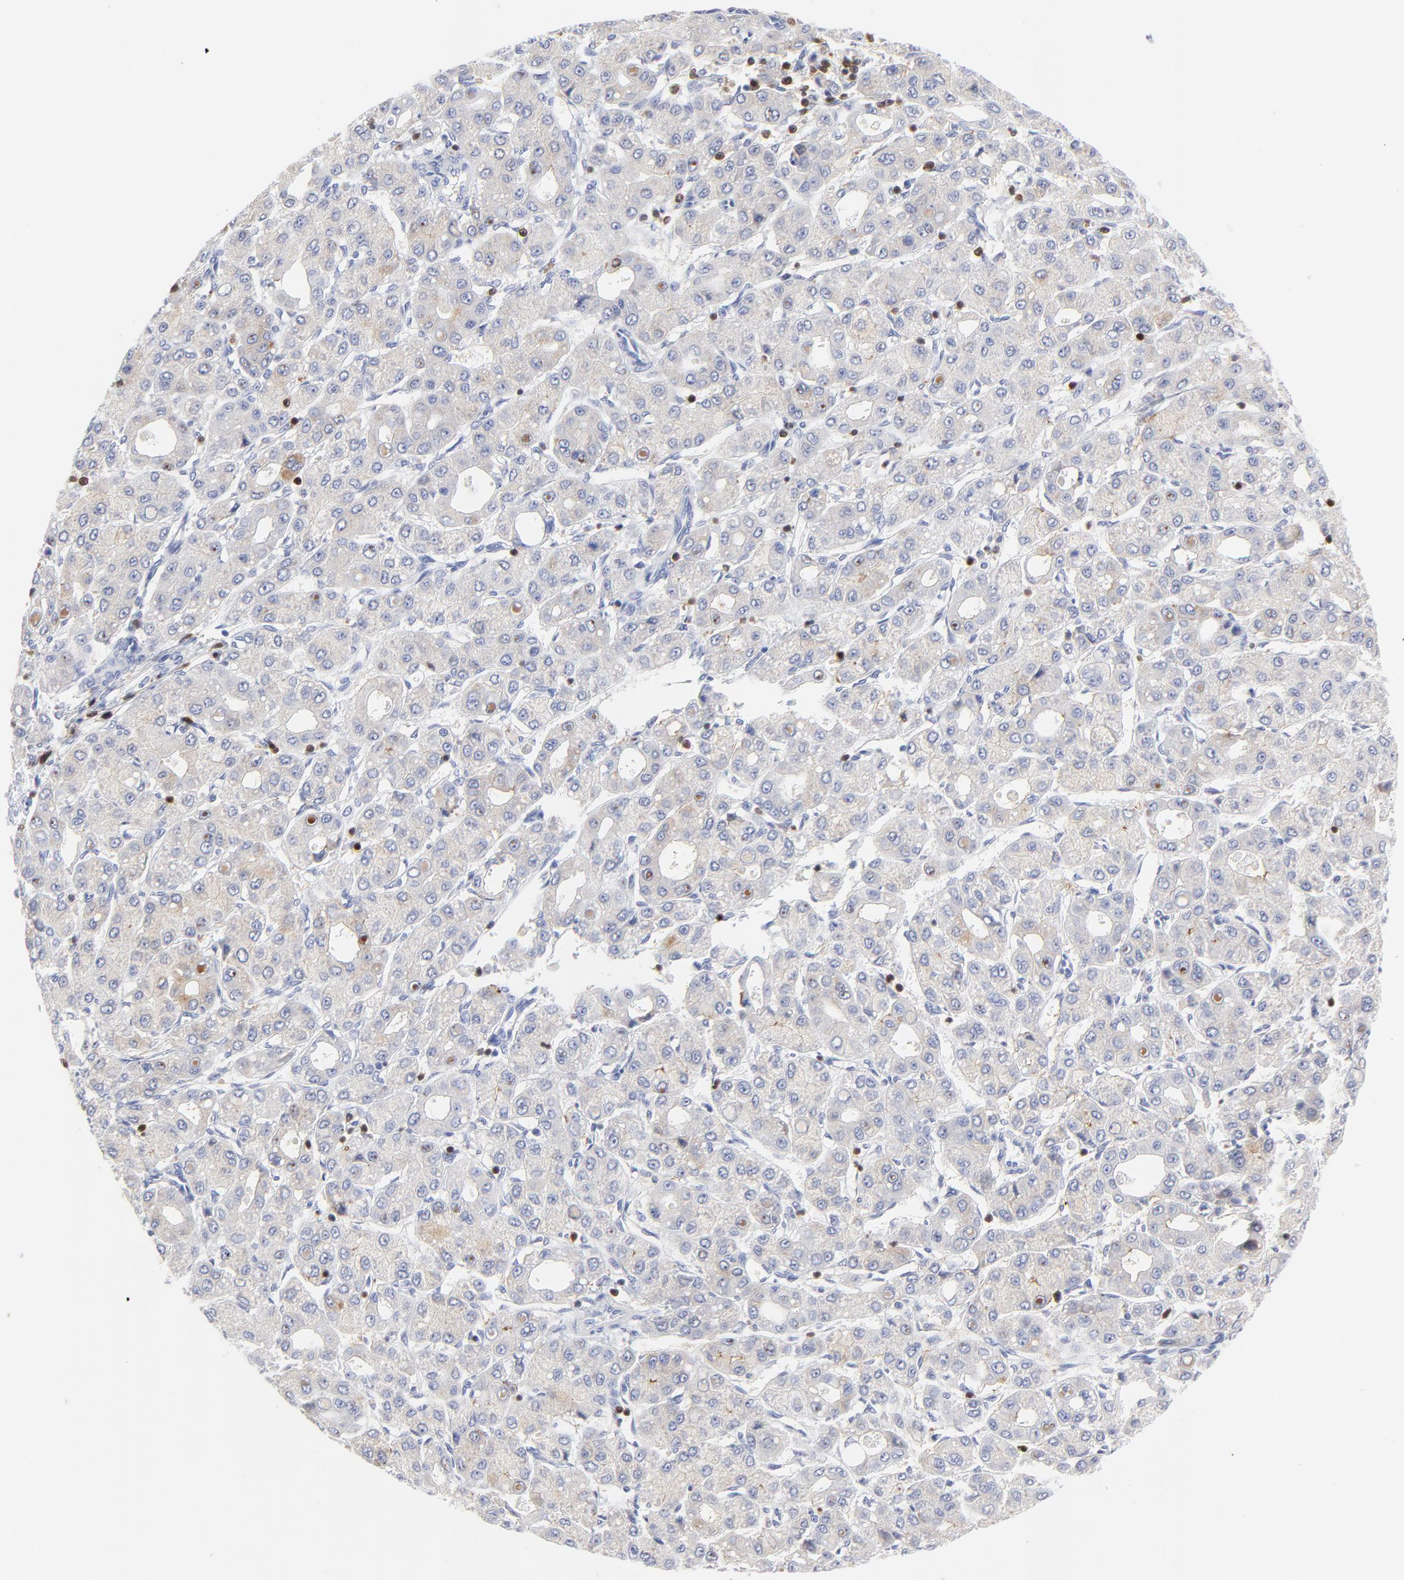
{"staining": {"intensity": "negative", "quantity": "none", "location": "none"}, "tissue": "liver cancer", "cell_type": "Tumor cells", "image_type": "cancer", "snomed": [{"axis": "morphology", "description": "Carcinoma, Hepatocellular, NOS"}, {"axis": "topography", "description": "Liver"}], "caption": "This is an IHC image of hepatocellular carcinoma (liver). There is no expression in tumor cells.", "gene": "ZAP70", "patient": {"sex": "male", "age": 69}}